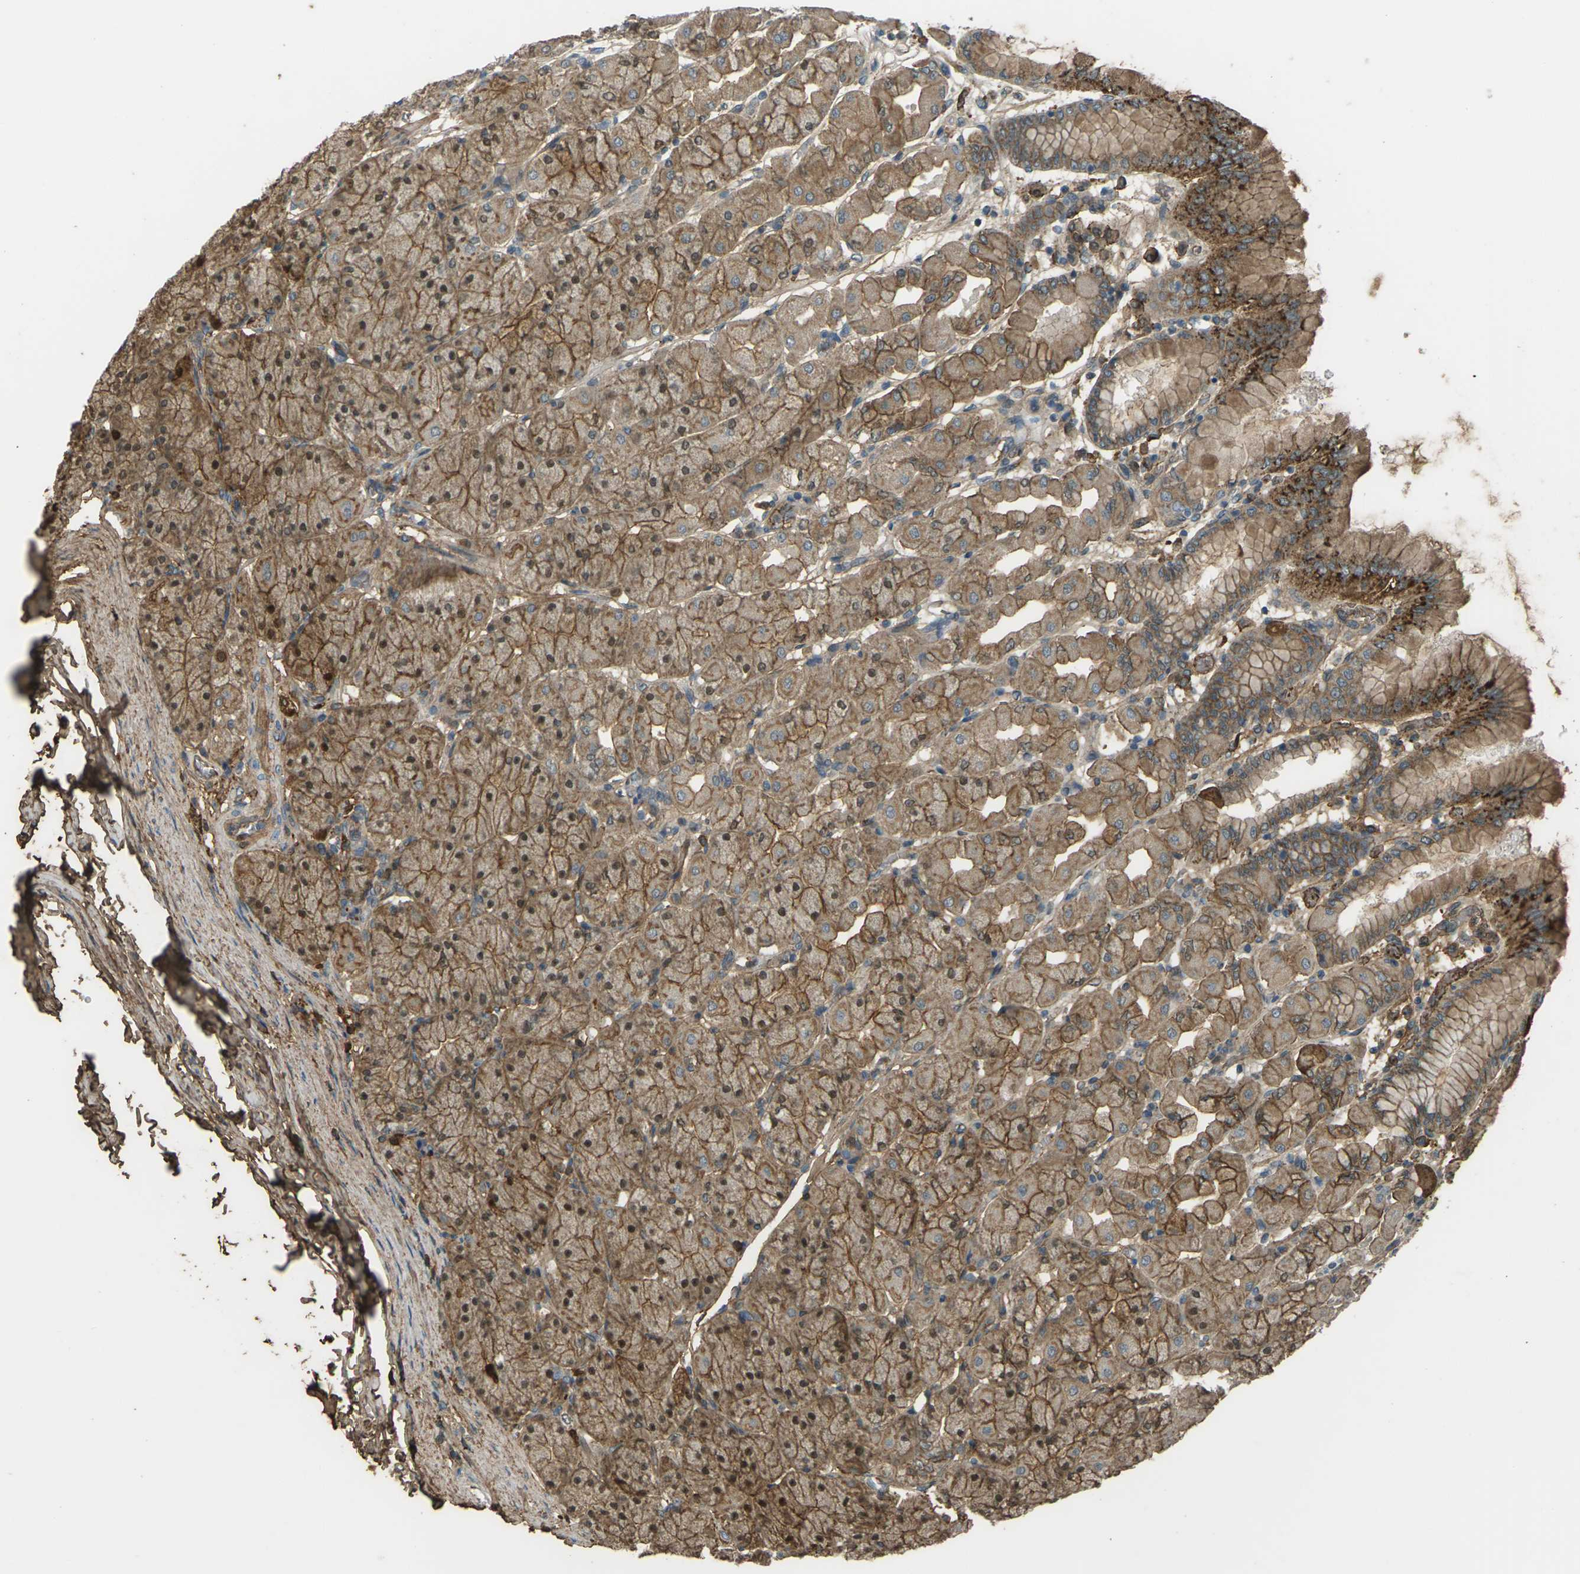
{"staining": {"intensity": "moderate", "quantity": ">75%", "location": "cytoplasmic/membranous,nuclear"}, "tissue": "stomach", "cell_type": "Glandular cells", "image_type": "normal", "snomed": [{"axis": "morphology", "description": "Normal tissue, NOS"}, {"axis": "topography", "description": "Stomach, upper"}], "caption": "Protein staining demonstrates moderate cytoplasmic/membranous,nuclear expression in approximately >75% of glandular cells in normal stomach.", "gene": "CYP1B1", "patient": {"sex": "female", "age": 56}}